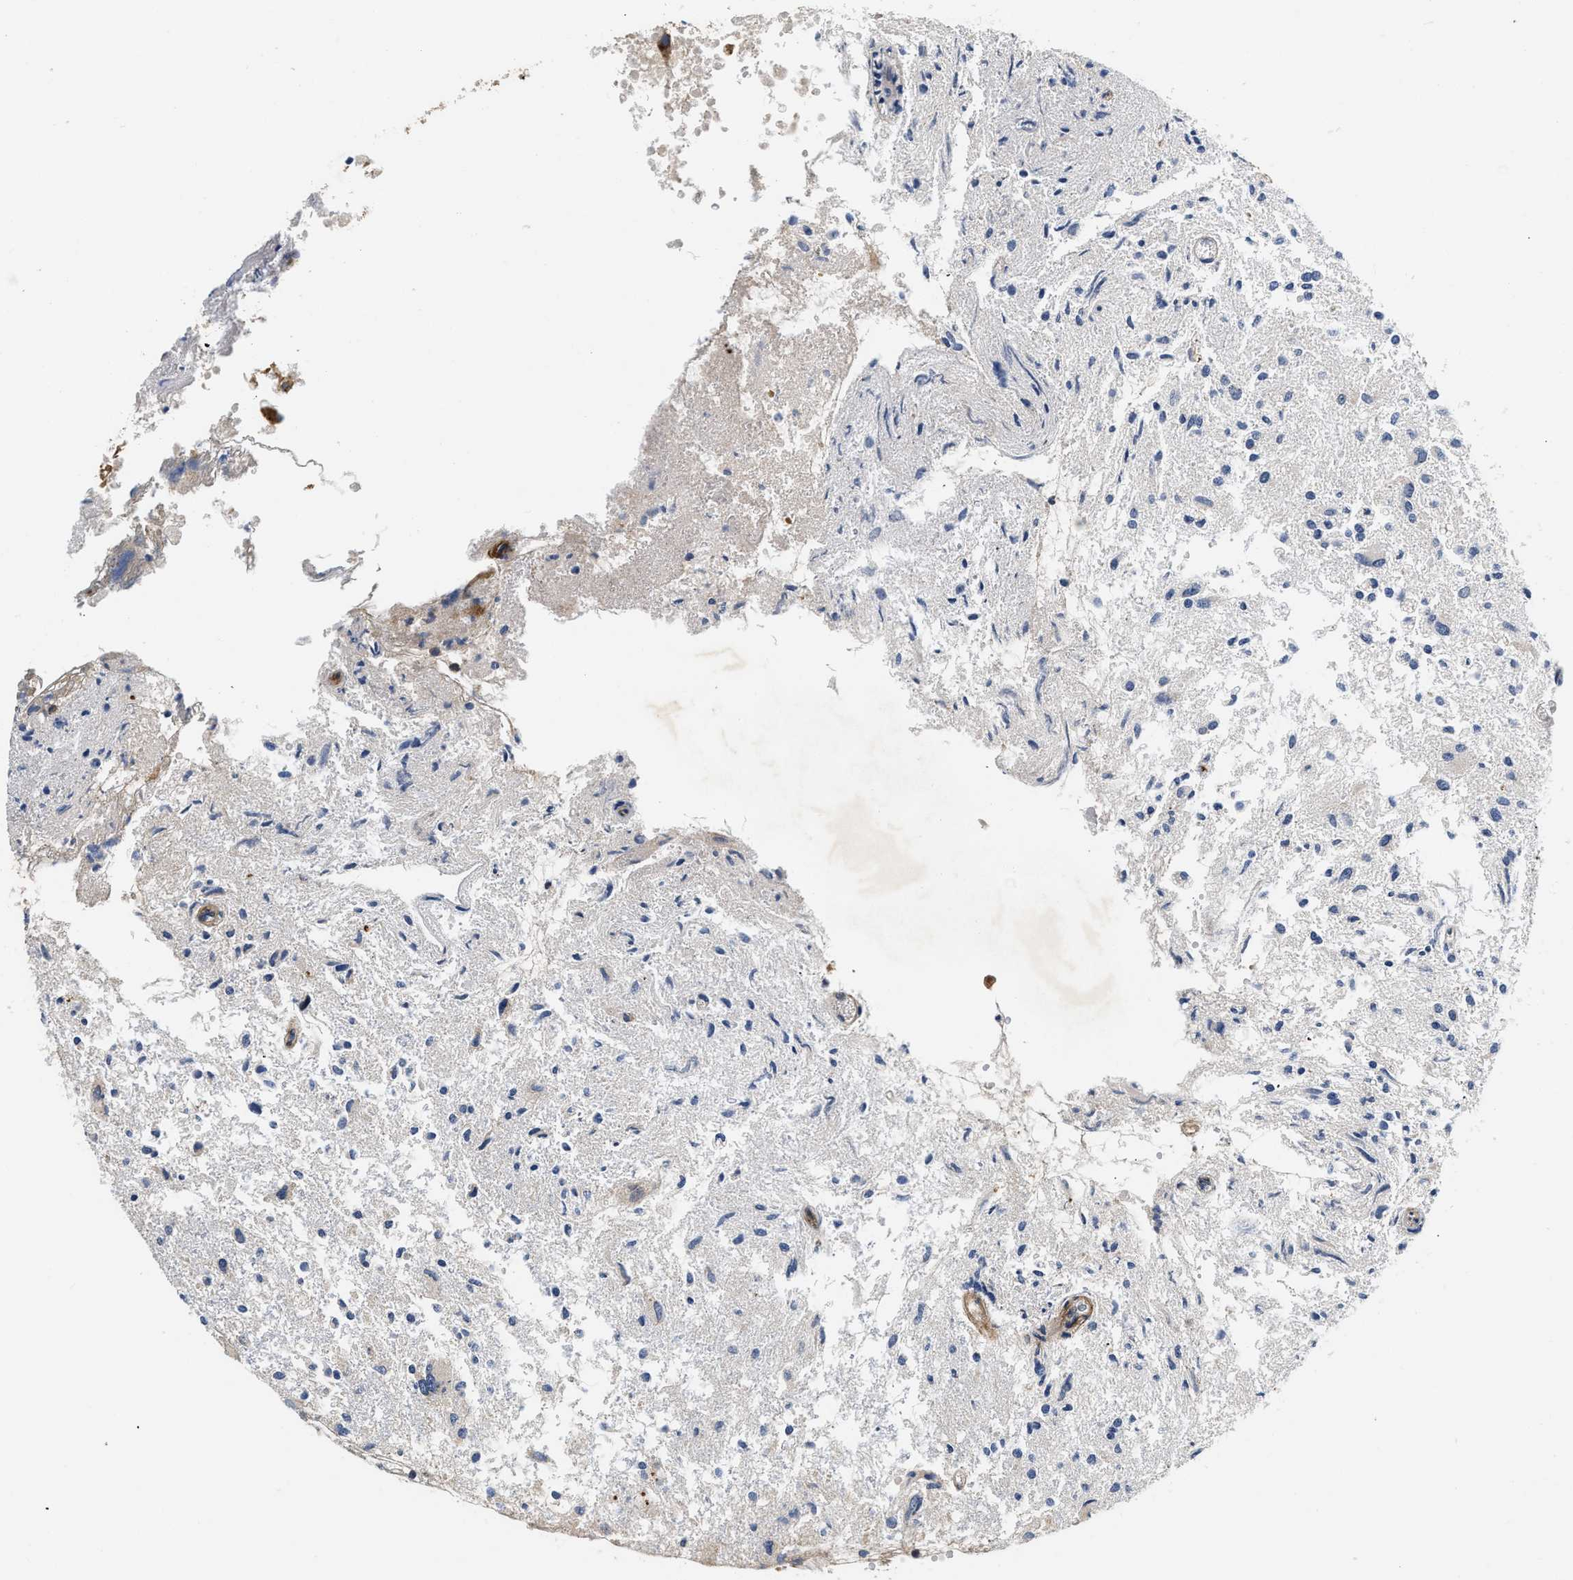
{"staining": {"intensity": "negative", "quantity": "none", "location": "none"}, "tissue": "glioma", "cell_type": "Tumor cells", "image_type": "cancer", "snomed": [{"axis": "morphology", "description": "Glioma, malignant, High grade"}, {"axis": "topography", "description": "Brain"}], "caption": "This is an IHC micrograph of human malignant glioma (high-grade). There is no staining in tumor cells.", "gene": "NME6", "patient": {"sex": "female", "age": 59}}